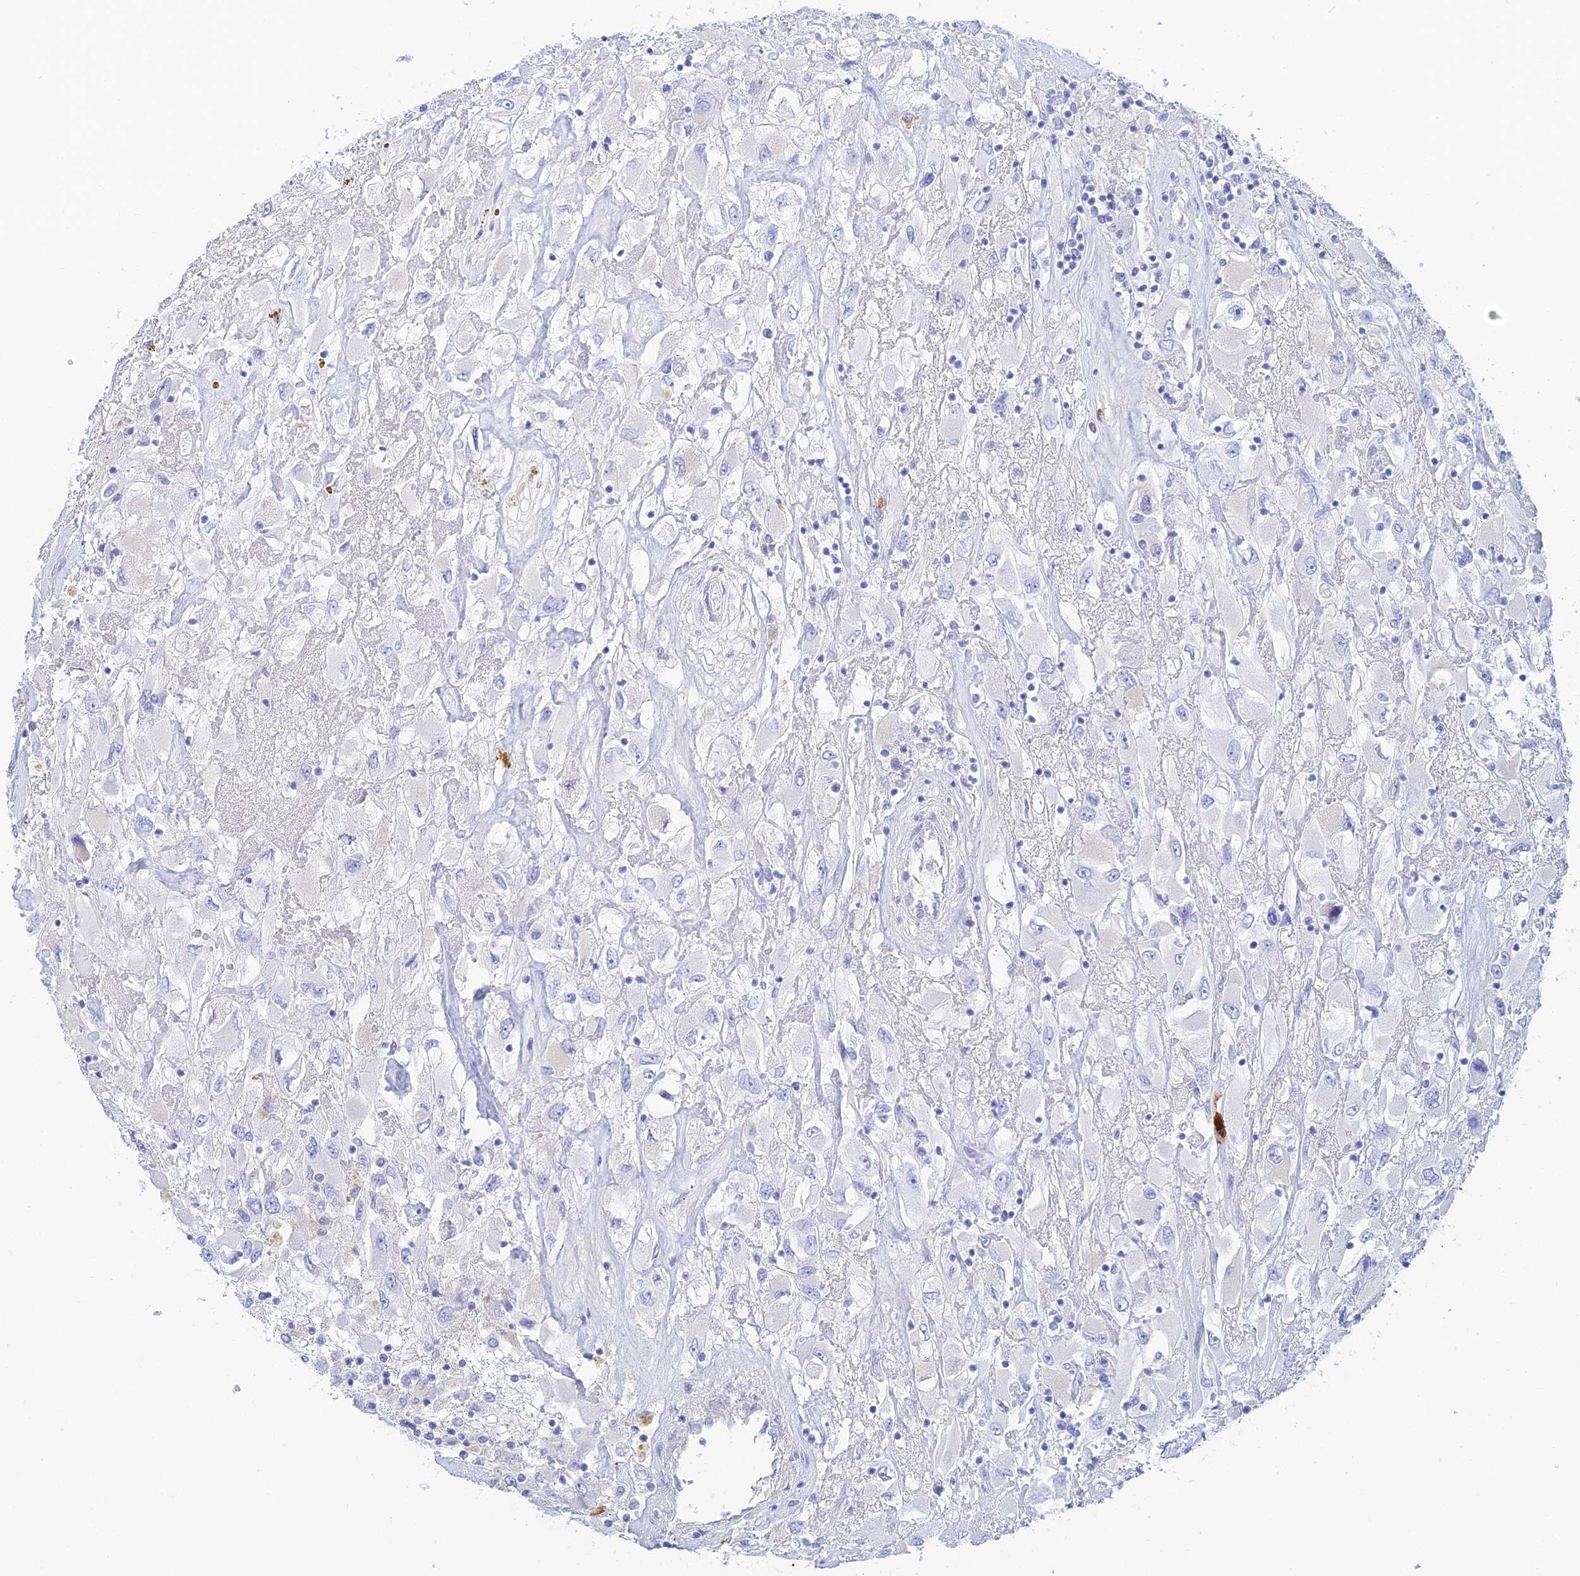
{"staining": {"intensity": "negative", "quantity": "none", "location": "none"}, "tissue": "renal cancer", "cell_type": "Tumor cells", "image_type": "cancer", "snomed": [{"axis": "morphology", "description": "Adenocarcinoma, NOS"}, {"axis": "topography", "description": "Kidney"}], "caption": "There is no significant staining in tumor cells of renal cancer.", "gene": "CEP152", "patient": {"sex": "female", "age": 52}}